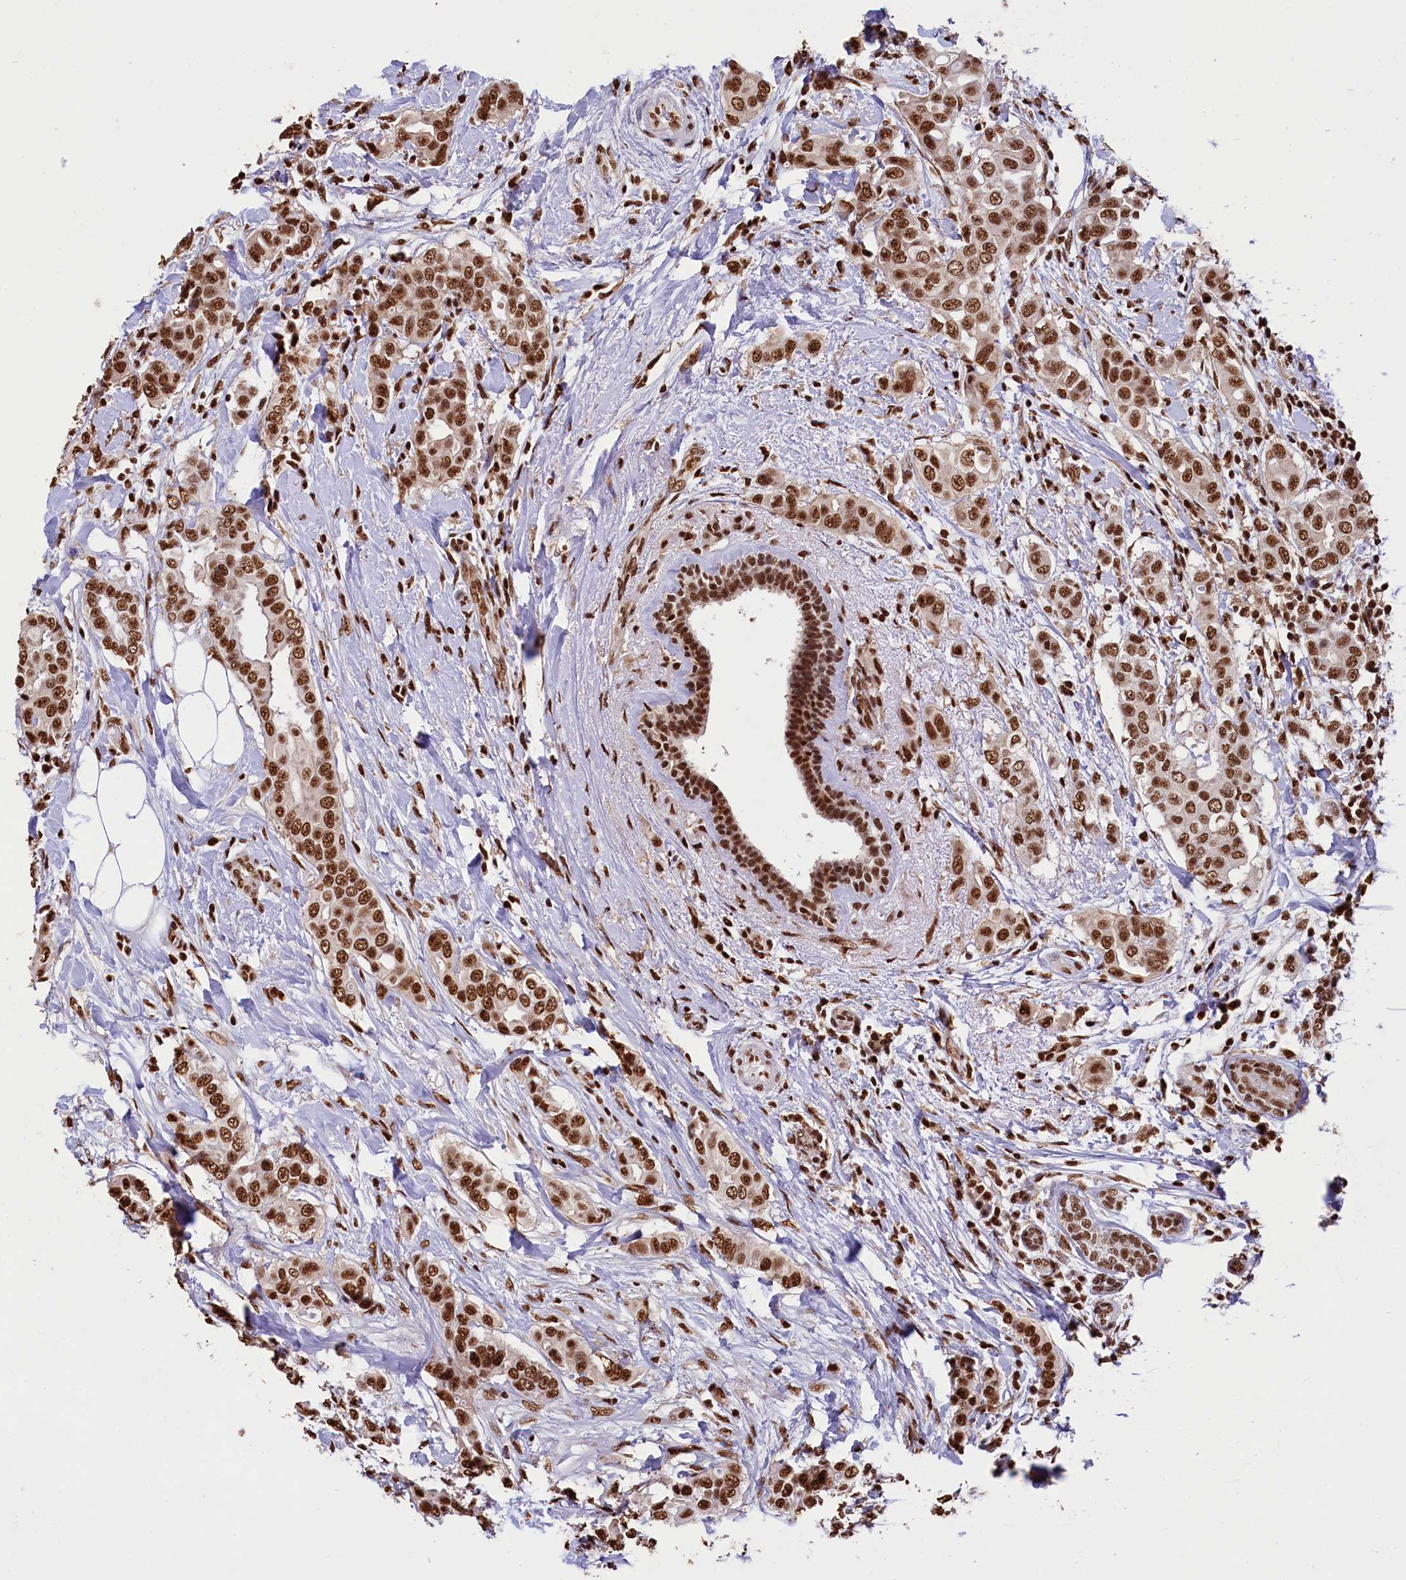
{"staining": {"intensity": "strong", "quantity": ">75%", "location": "nuclear"}, "tissue": "breast cancer", "cell_type": "Tumor cells", "image_type": "cancer", "snomed": [{"axis": "morphology", "description": "Lobular carcinoma"}, {"axis": "topography", "description": "Breast"}], "caption": "DAB (3,3'-diaminobenzidine) immunohistochemical staining of human breast lobular carcinoma shows strong nuclear protein expression in approximately >75% of tumor cells.", "gene": "SNRPD2", "patient": {"sex": "female", "age": 51}}